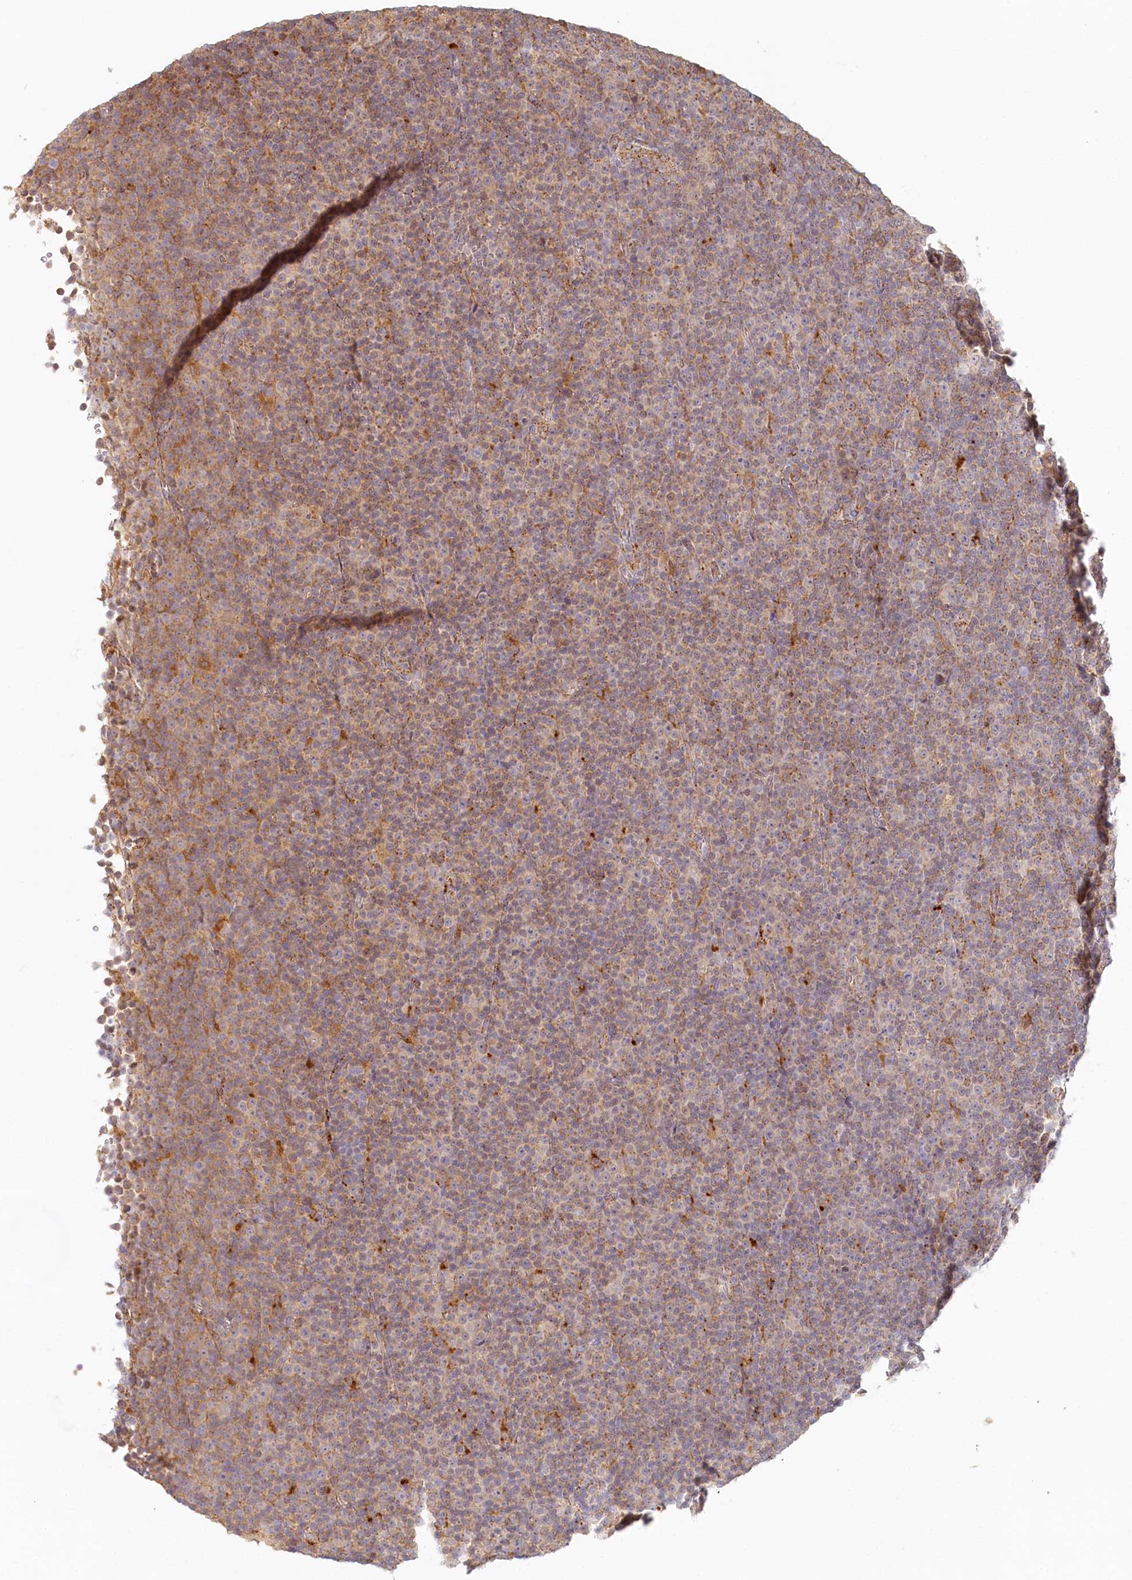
{"staining": {"intensity": "weak", "quantity": ">75%", "location": "cytoplasmic/membranous"}, "tissue": "lymphoma", "cell_type": "Tumor cells", "image_type": "cancer", "snomed": [{"axis": "morphology", "description": "Malignant lymphoma, non-Hodgkin's type, Low grade"}, {"axis": "topography", "description": "Lymph node"}], "caption": "Brown immunohistochemical staining in human lymphoma exhibits weak cytoplasmic/membranous positivity in about >75% of tumor cells. (DAB IHC with brightfield microscopy, high magnification).", "gene": "VSIG1", "patient": {"sex": "female", "age": 67}}